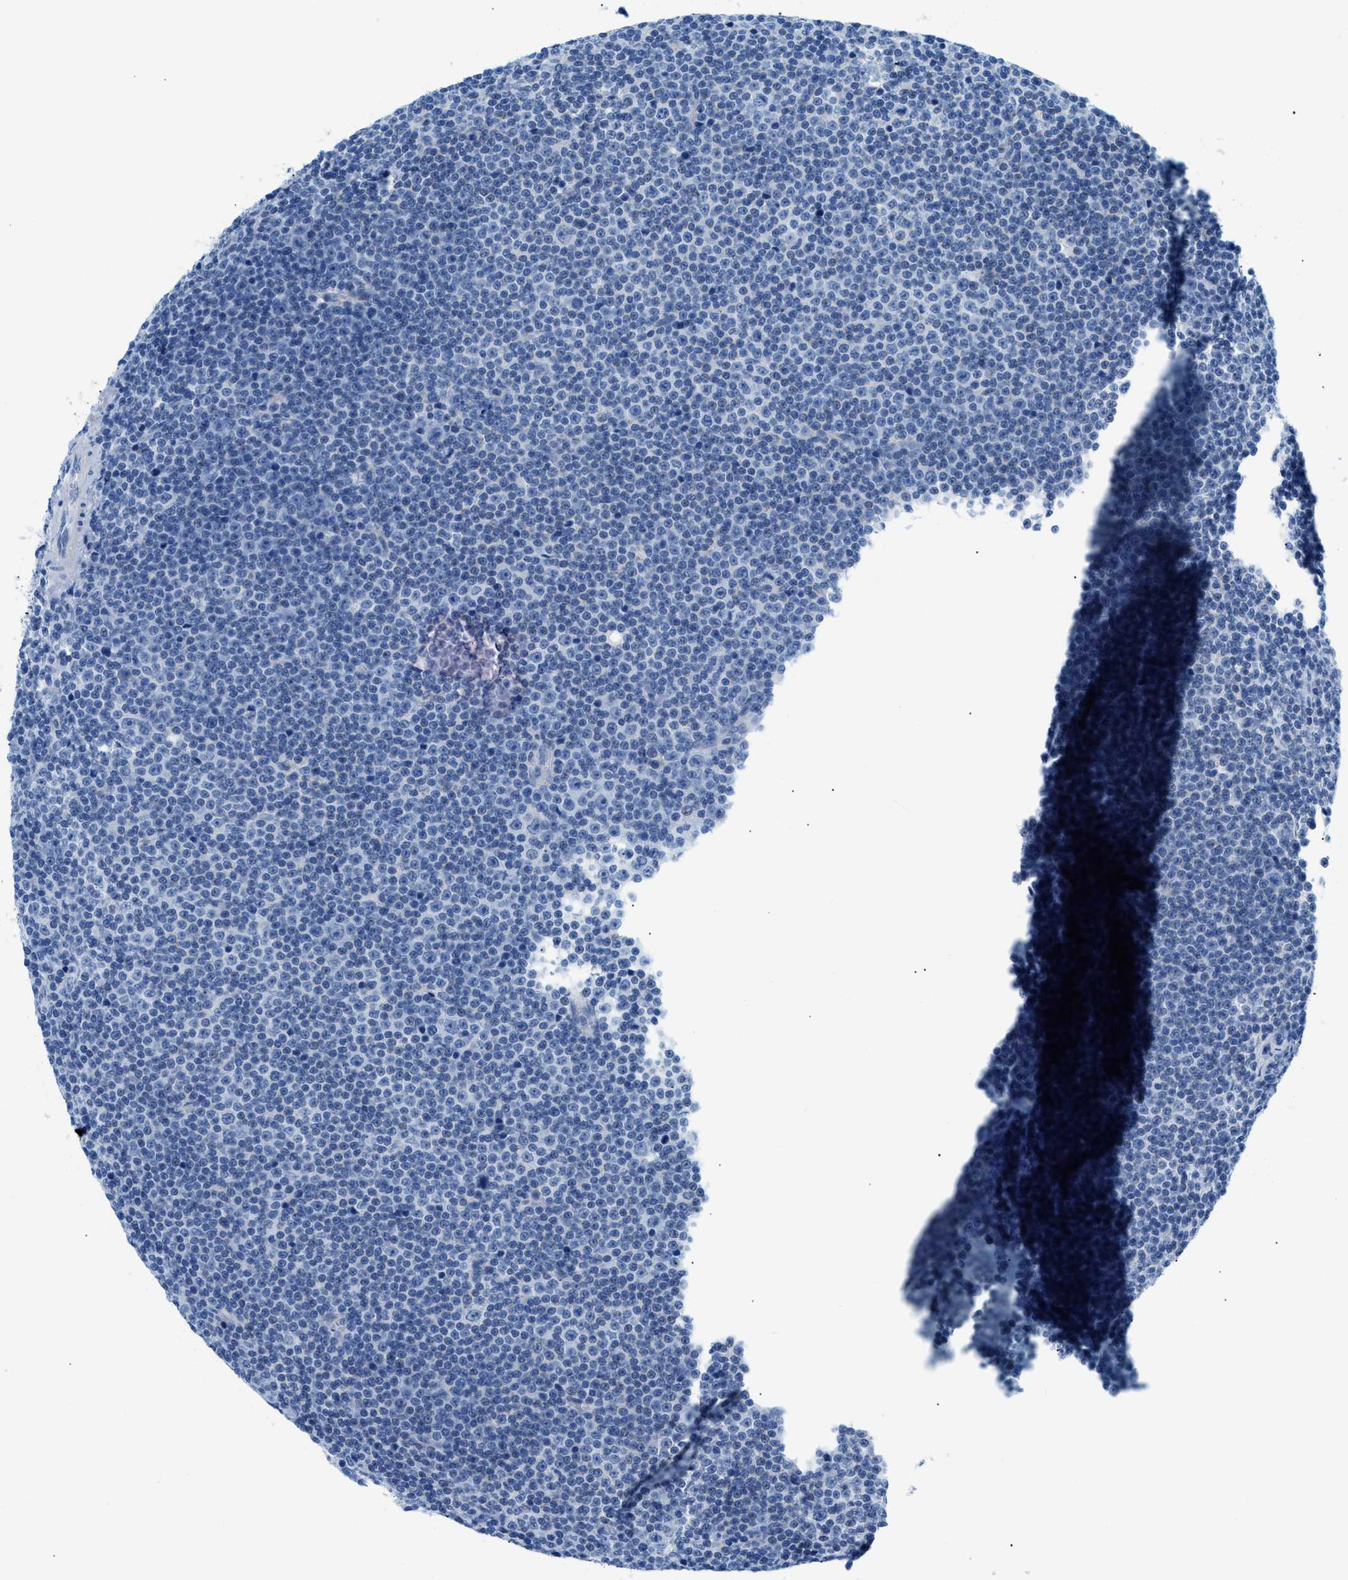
{"staining": {"intensity": "negative", "quantity": "none", "location": "none"}, "tissue": "lymphoma", "cell_type": "Tumor cells", "image_type": "cancer", "snomed": [{"axis": "morphology", "description": "Malignant lymphoma, non-Hodgkin's type, Low grade"}, {"axis": "topography", "description": "Lymph node"}], "caption": "This is an IHC histopathology image of low-grade malignant lymphoma, non-Hodgkin's type. There is no positivity in tumor cells.", "gene": "FDCSP", "patient": {"sex": "female", "age": 67}}